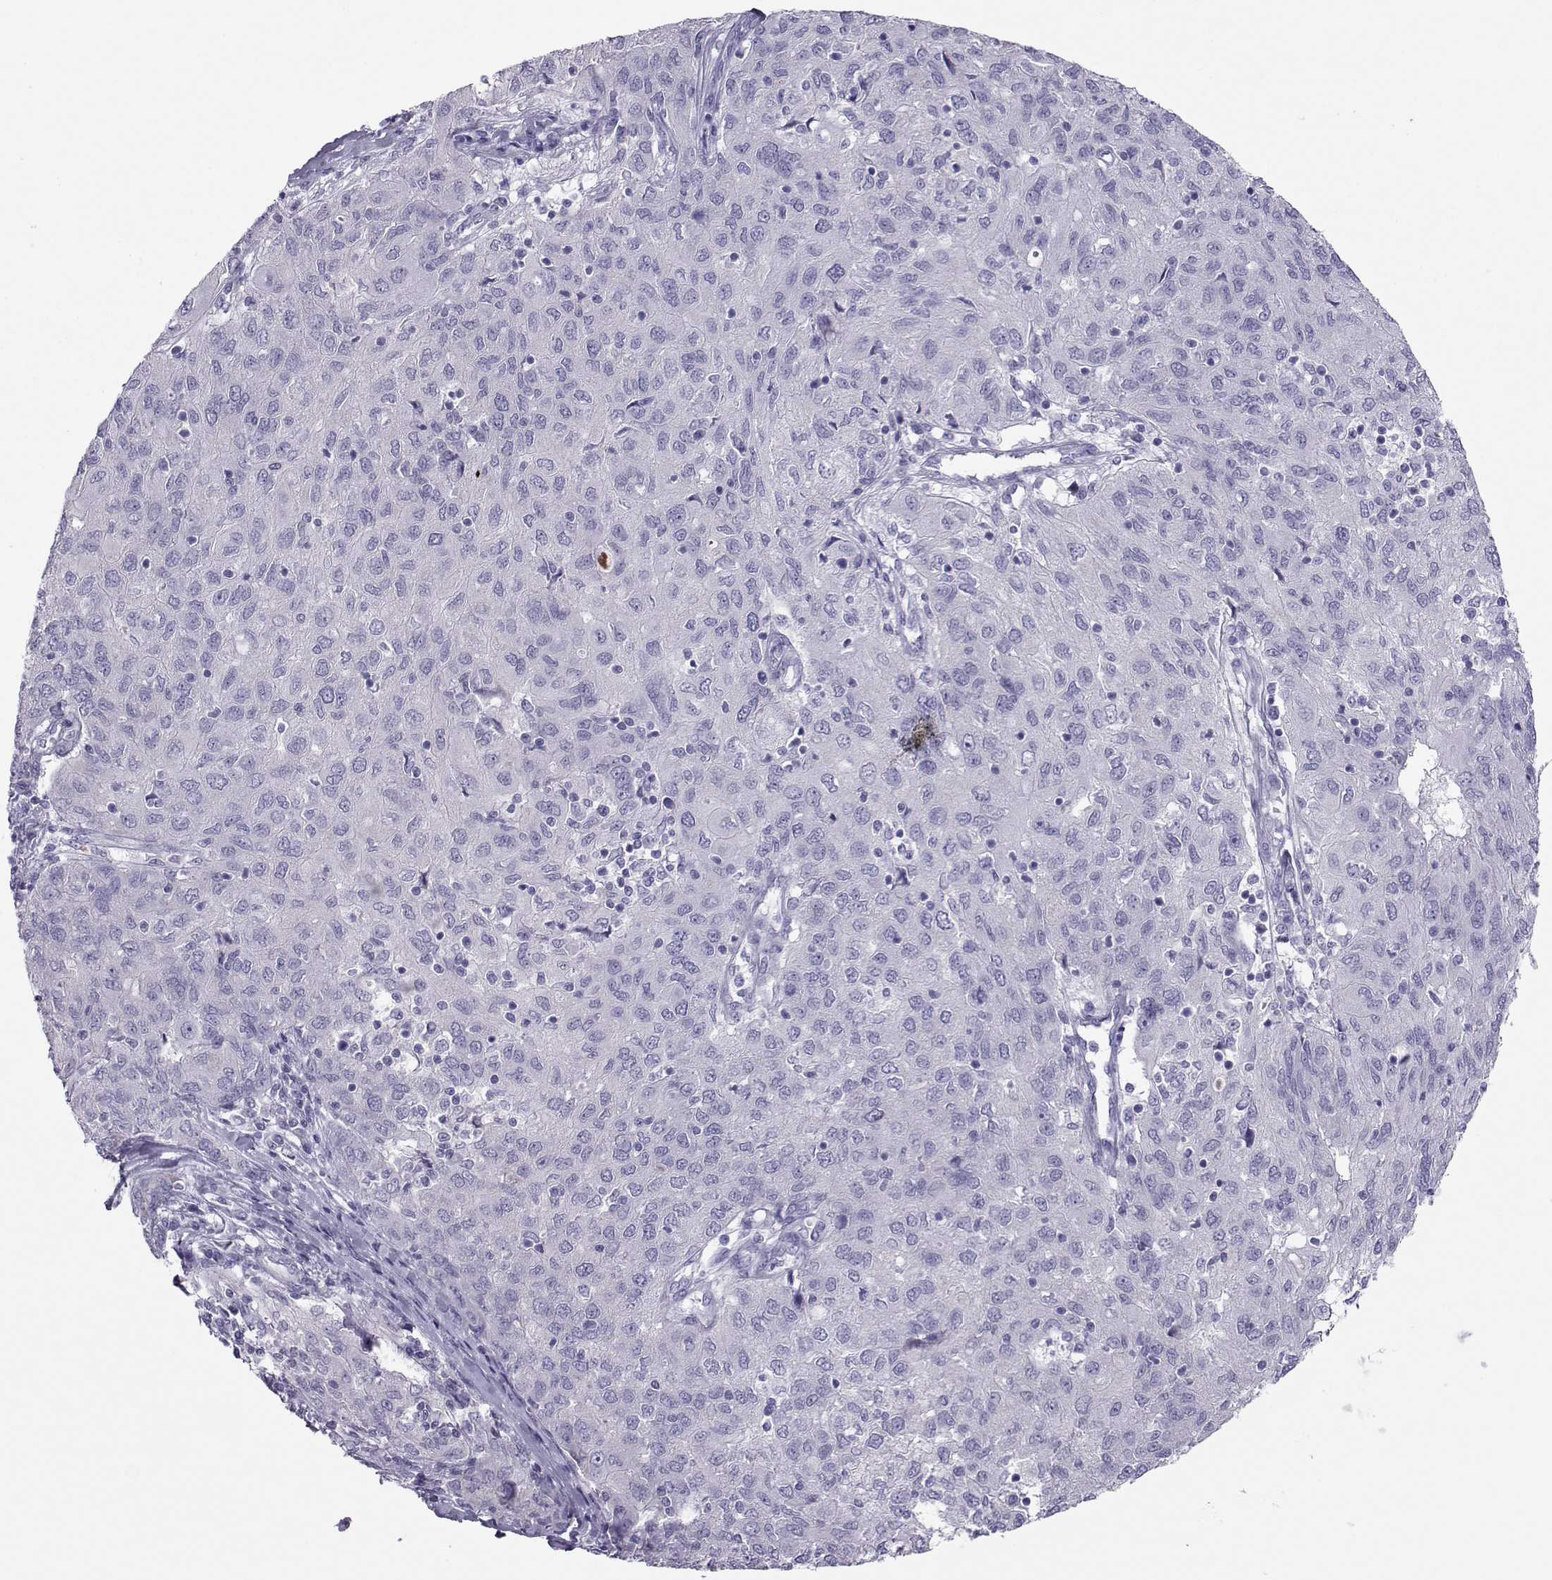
{"staining": {"intensity": "negative", "quantity": "none", "location": "none"}, "tissue": "ovarian cancer", "cell_type": "Tumor cells", "image_type": "cancer", "snomed": [{"axis": "morphology", "description": "Carcinoma, endometroid"}, {"axis": "topography", "description": "Ovary"}], "caption": "An immunohistochemistry (IHC) micrograph of ovarian cancer (endometroid carcinoma) is shown. There is no staining in tumor cells of ovarian cancer (endometroid carcinoma).", "gene": "TRPM7", "patient": {"sex": "female", "age": 50}}